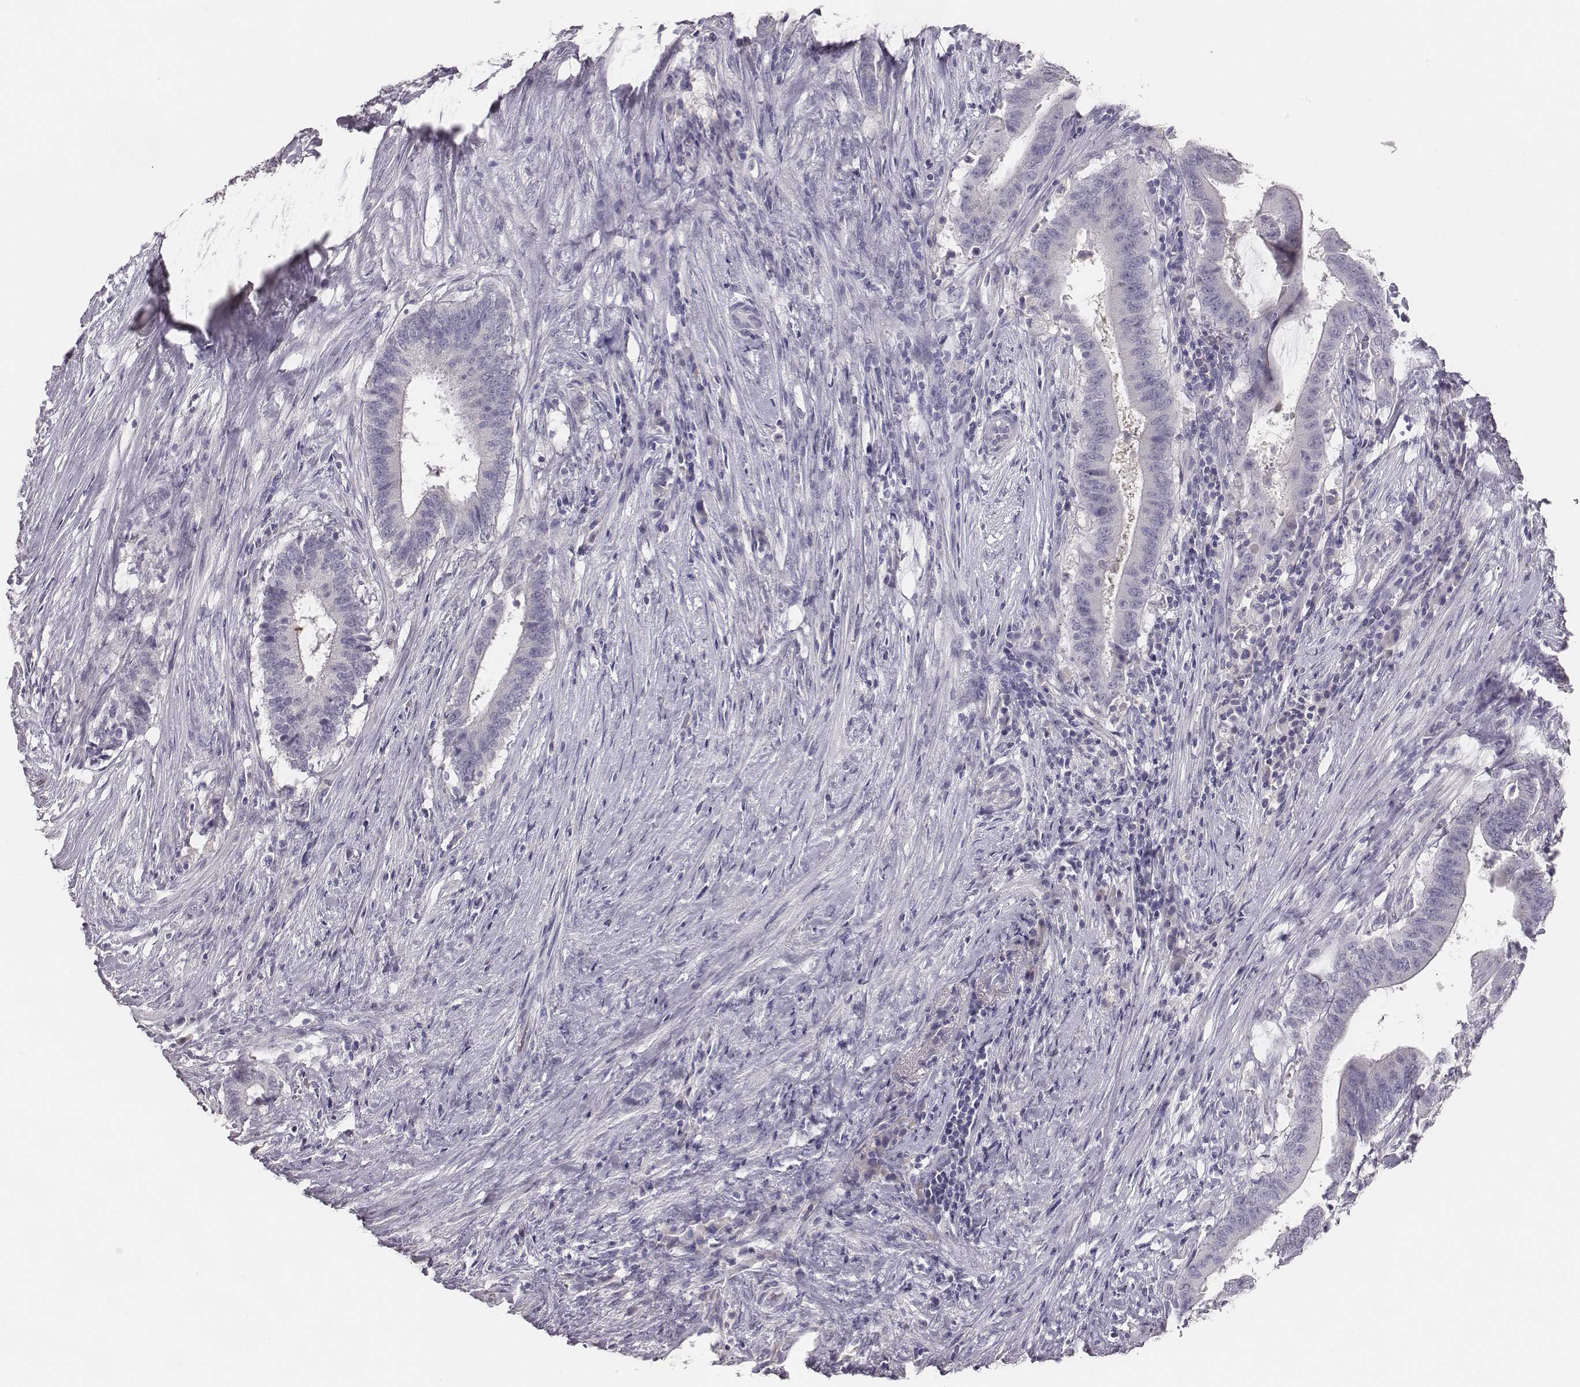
{"staining": {"intensity": "negative", "quantity": "none", "location": "none"}, "tissue": "colorectal cancer", "cell_type": "Tumor cells", "image_type": "cancer", "snomed": [{"axis": "morphology", "description": "Adenocarcinoma, NOS"}, {"axis": "topography", "description": "Colon"}], "caption": "There is no significant staining in tumor cells of colorectal cancer. (Immunohistochemistry, brightfield microscopy, high magnification).", "gene": "MYH6", "patient": {"sex": "female", "age": 43}}